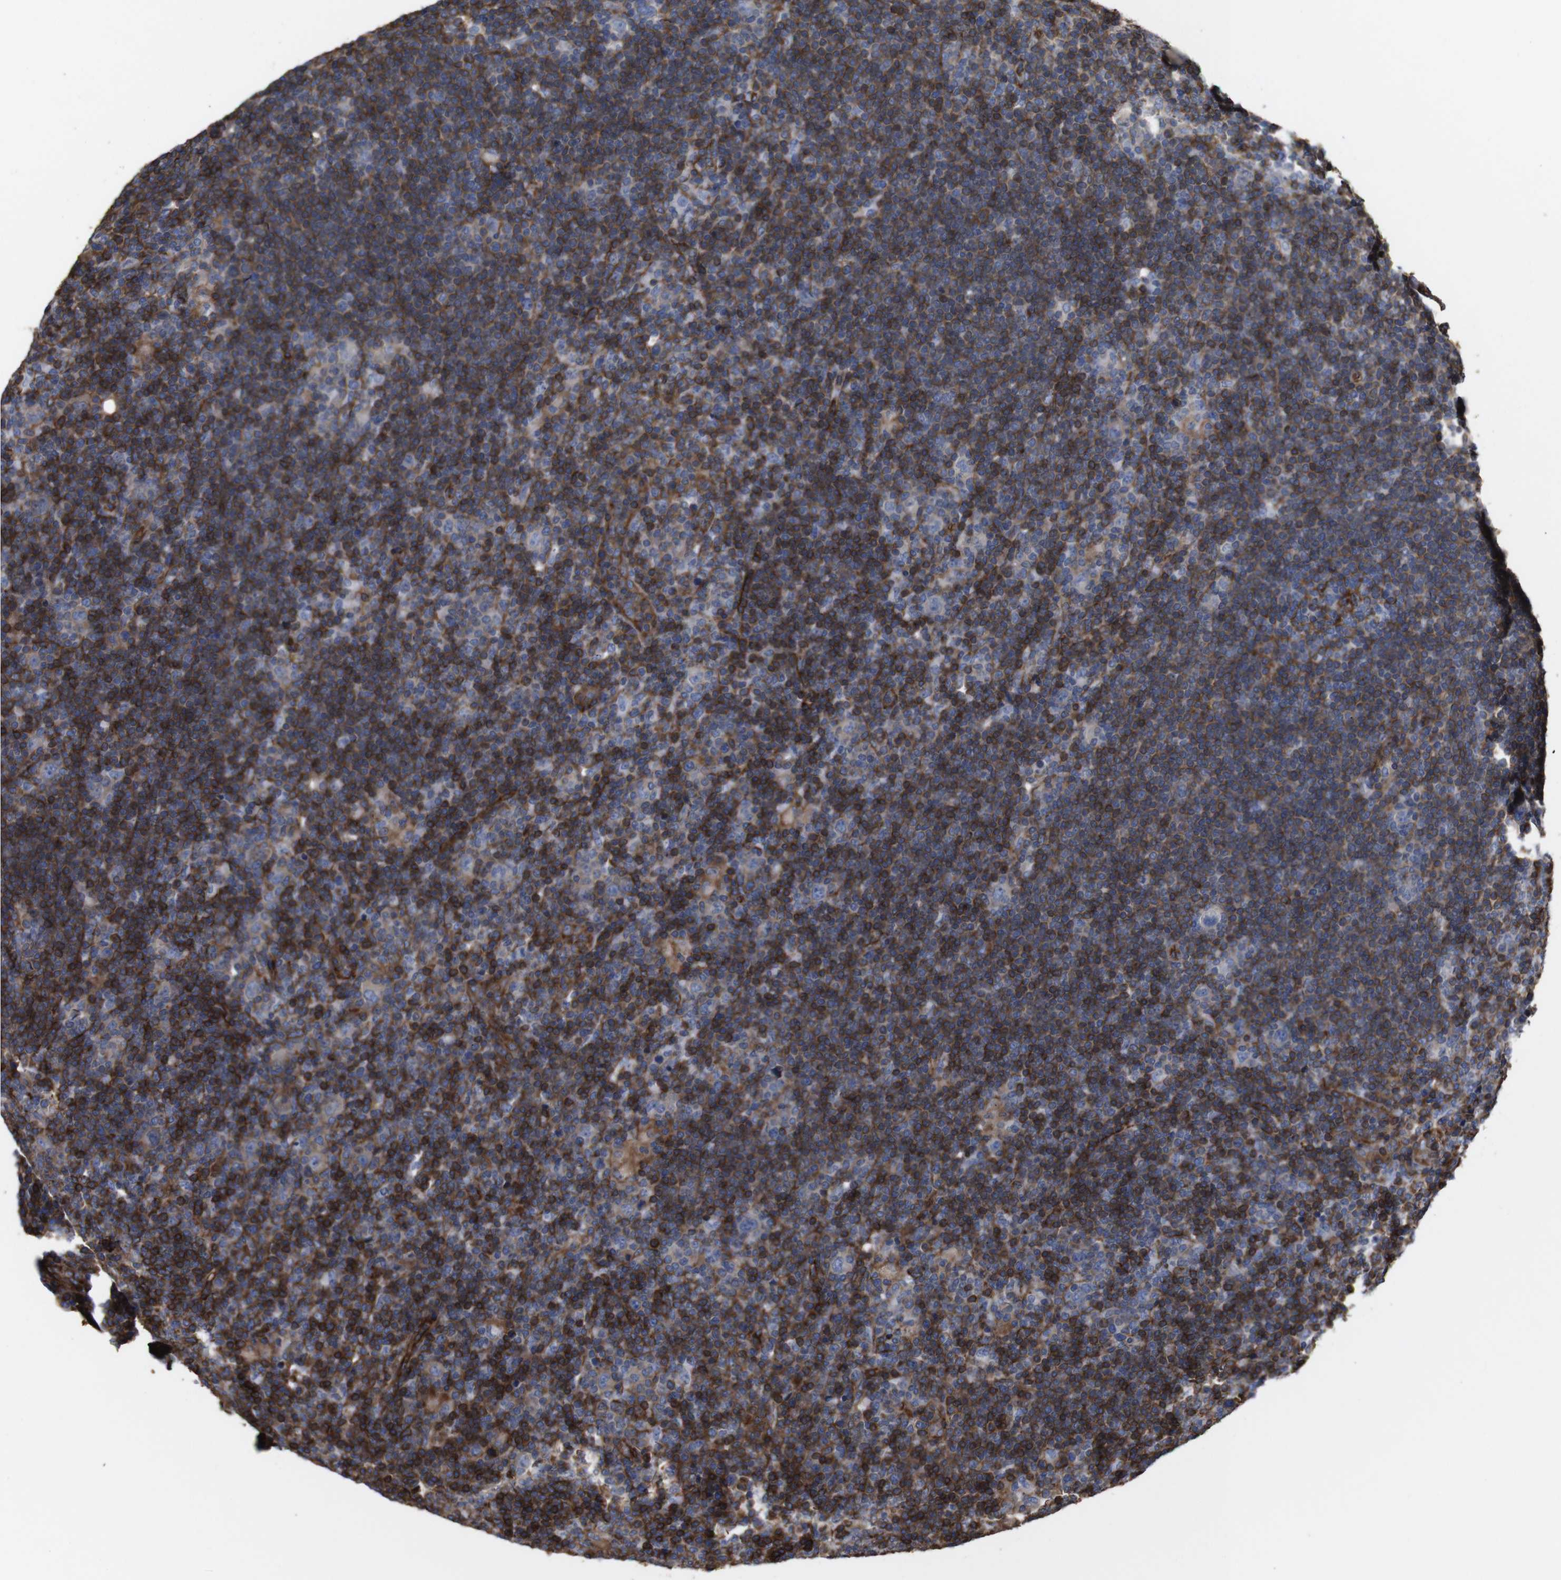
{"staining": {"intensity": "negative", "quantity": "none", "location": "none"}, "tissue": "lymphoma", "cell_type": "Tumor cells", "image_type": "cancer", "snomed": [{"axis": "morphology", "description": "Hodgkin's disease, NOS"}, {"axis": "topography", "description": "Lymph node"}], "caption": "Immunohistochemistry micrograph of neoplastic tissue: human lymphoma stained with DAB displays no significant protein staining in tumor cells.", "gene": "SPTBN1", "patient": {"sex": "female", "age": 57}}